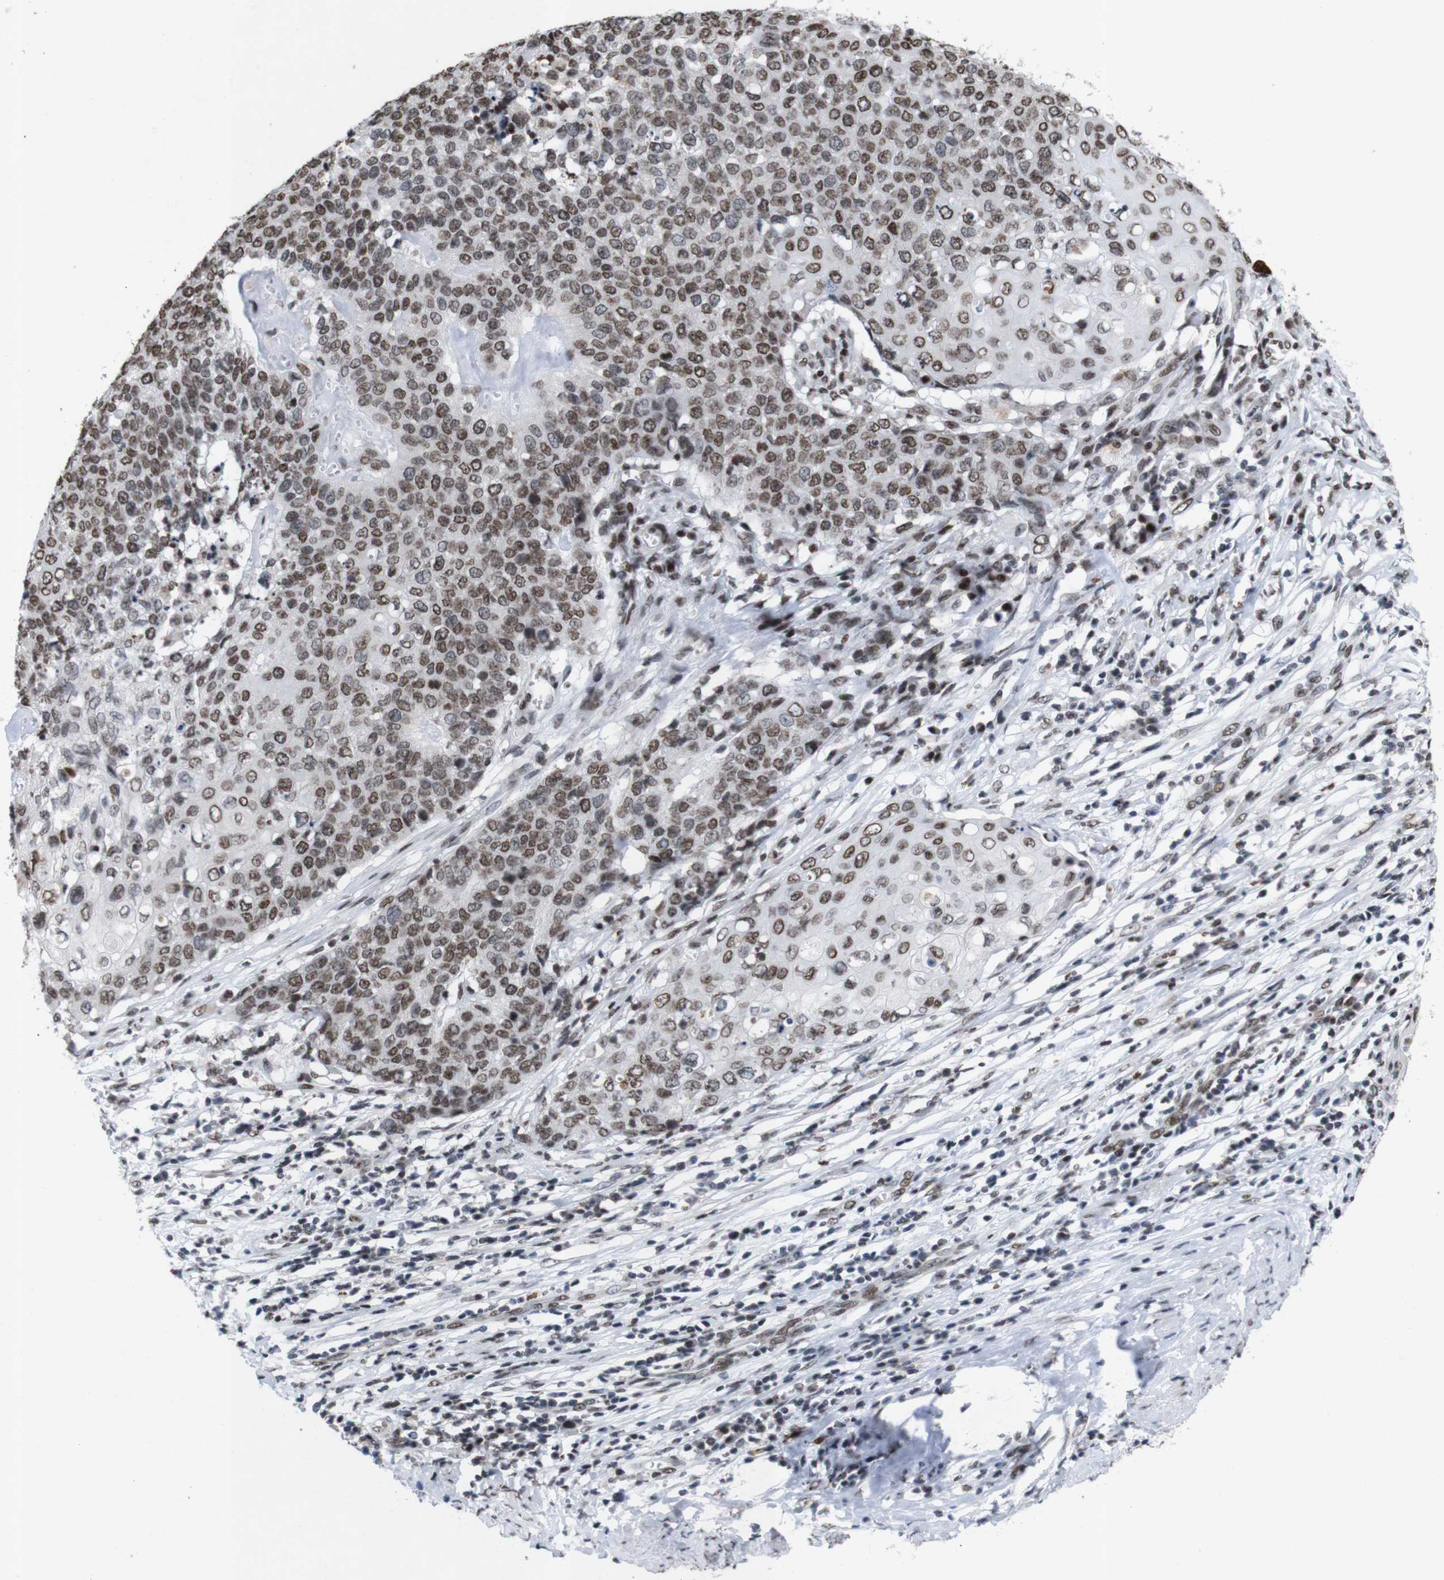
{"staining": {"intensity": "weak", "quantity": ">75%", "location": "nuclear"}, "tissue": "cervical cancer", "cell_type": "Tumor cells", "image_type": "cancer", "snomed": [{"axis": "morphology", "description": "Squamous cell carcinoma, NOS"}, {"axis": "topography", "description": "Cervix"}], "caption": "The immunohistochemical stain labels weak nuclear expression in tumor cells of cervical cancer tissue.", "gene": "MAGEH1", "patient": {"sex": "female", "age": 39}}